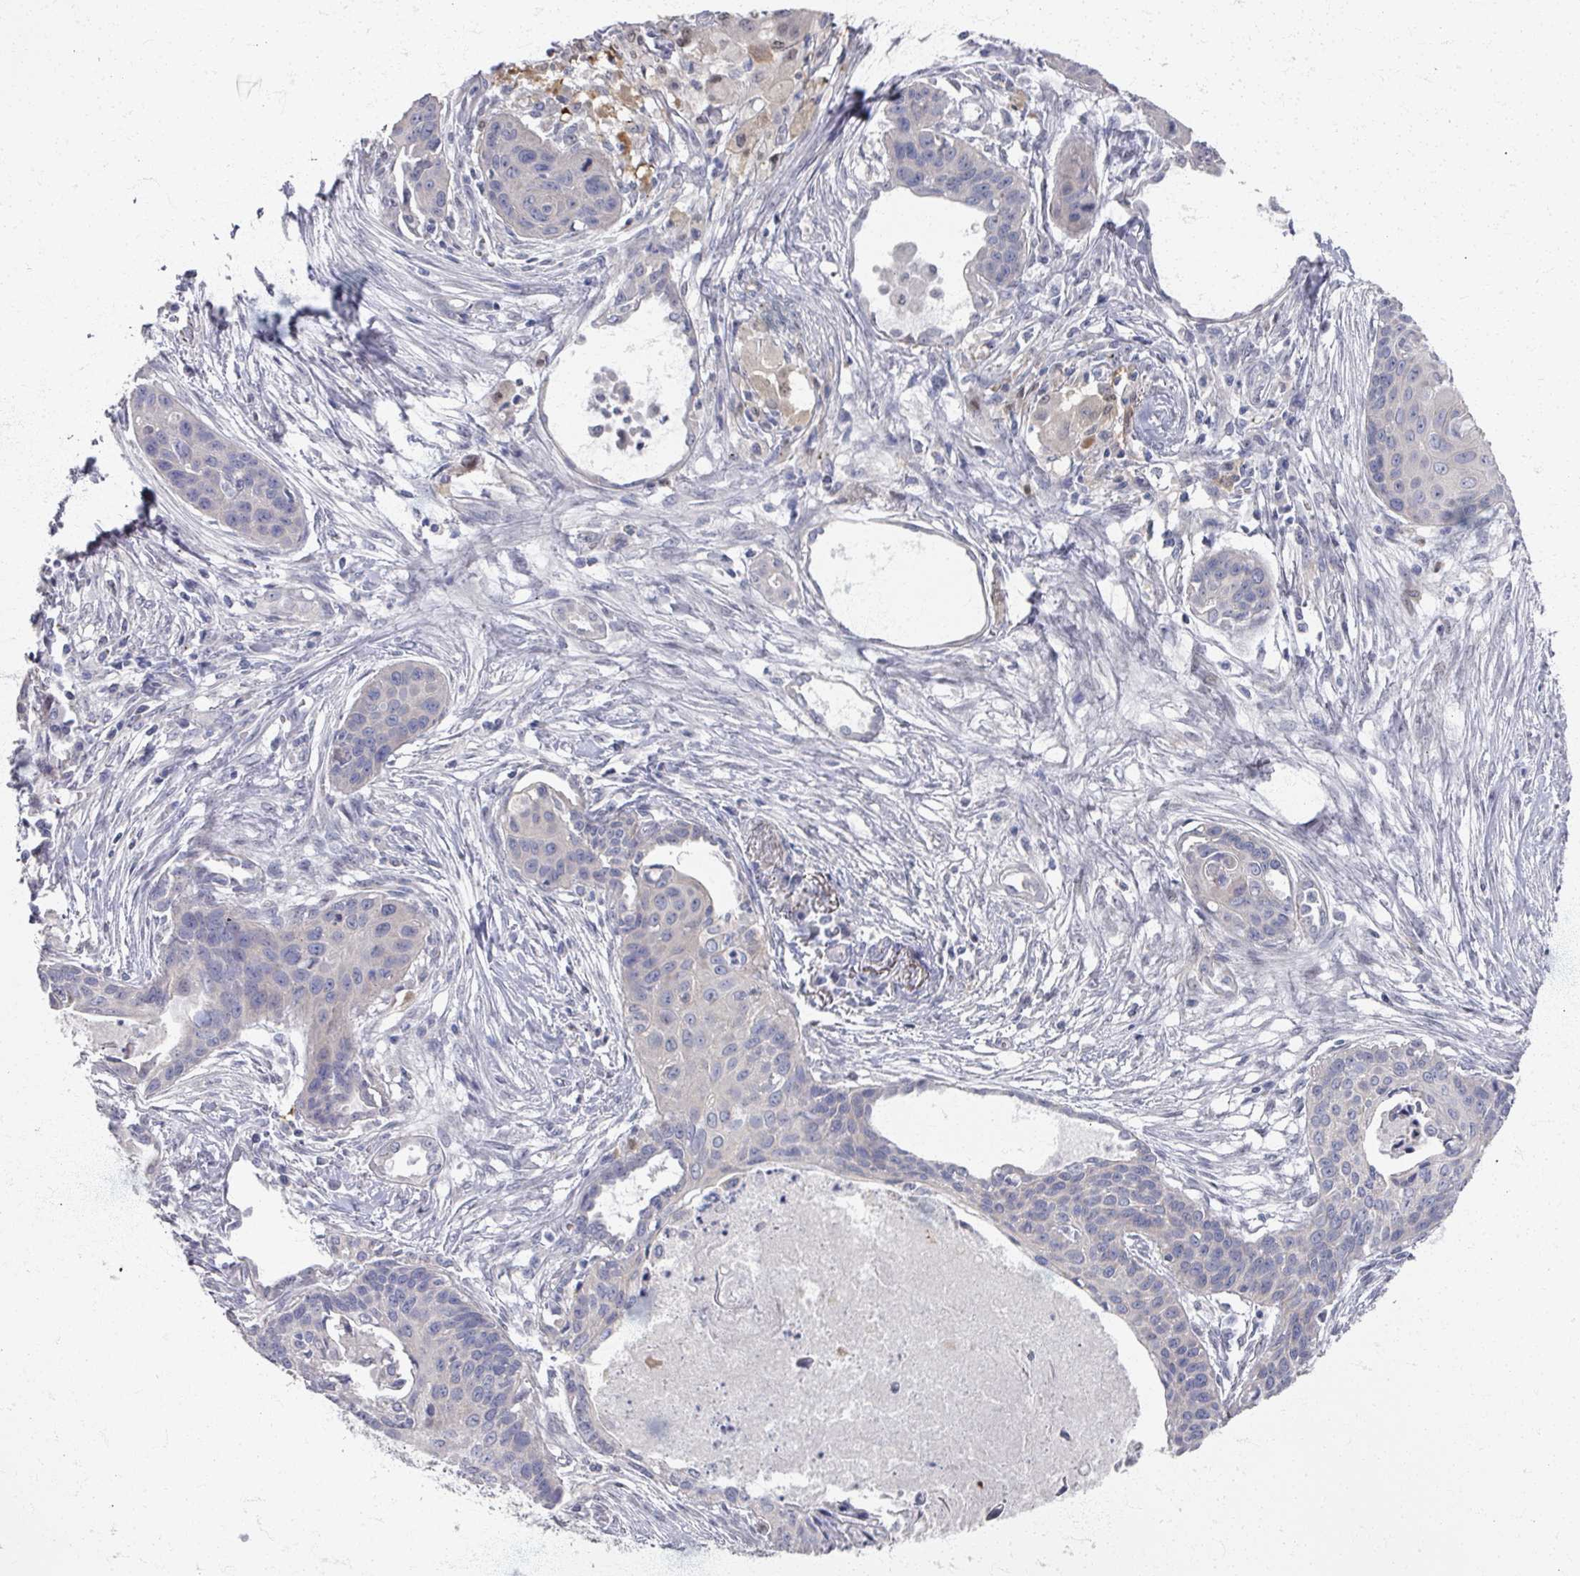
{"staining": {"intensity": "negative", "quantity": "none", "location": "none"}, "tissue": "lung cancer", "cell_type": "Tumor cells", "image_type": "cancer", "snomed": [{"axis": "morphology", "description": "Squamous cell carcinoma, NOS"}, {"axis": "topography", "description": "Lung"}], "caption": "The image shows no staining of tumor cells in squamous cell carcinoma (lung).", "gene": "TTYH3", "patient": {"sex": "male", "age": 71}}